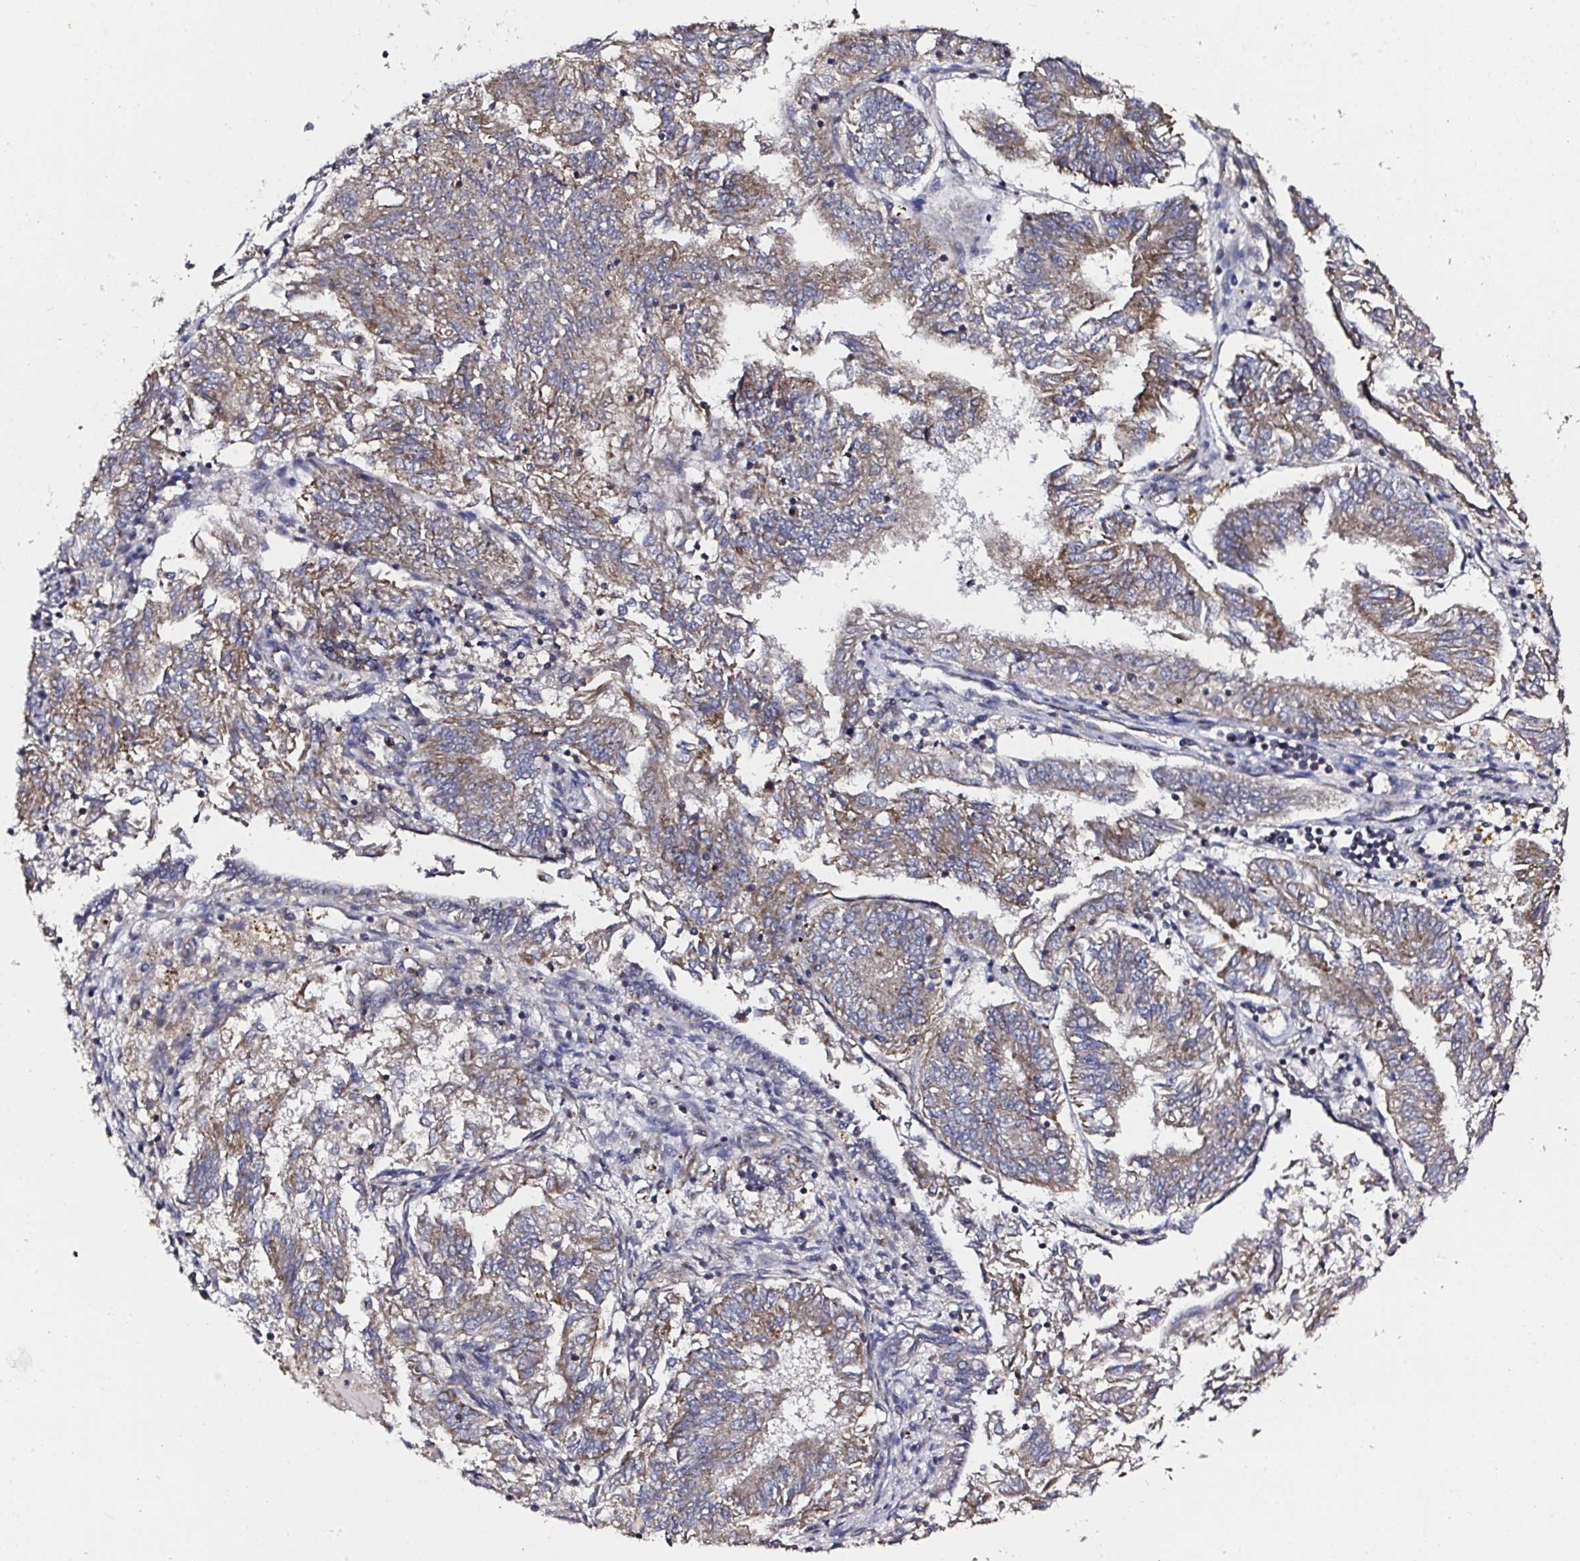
{"staining": {"intensity": "moderate", "quantity": ">75%", "location": "cytoplasmic/membranous"}, "tissue": "endometrial cancer", "cell_type": "Tumor cells", "image_type": "cancer", "snomed": [{"axis": "morphology", "description": "Adenocarcinoma, NOS"}, {"axis": "topography", "description": "Endometrium"}], "caption": "Protein staining of endometrial cancer (adenocarcinoma) tissue exhibits moderate cytoplasmic/membranous expression in approximately >75% of tumor cells.", "gene": "ATAD3B", "patient": {"sex": "female", "age": 58}}